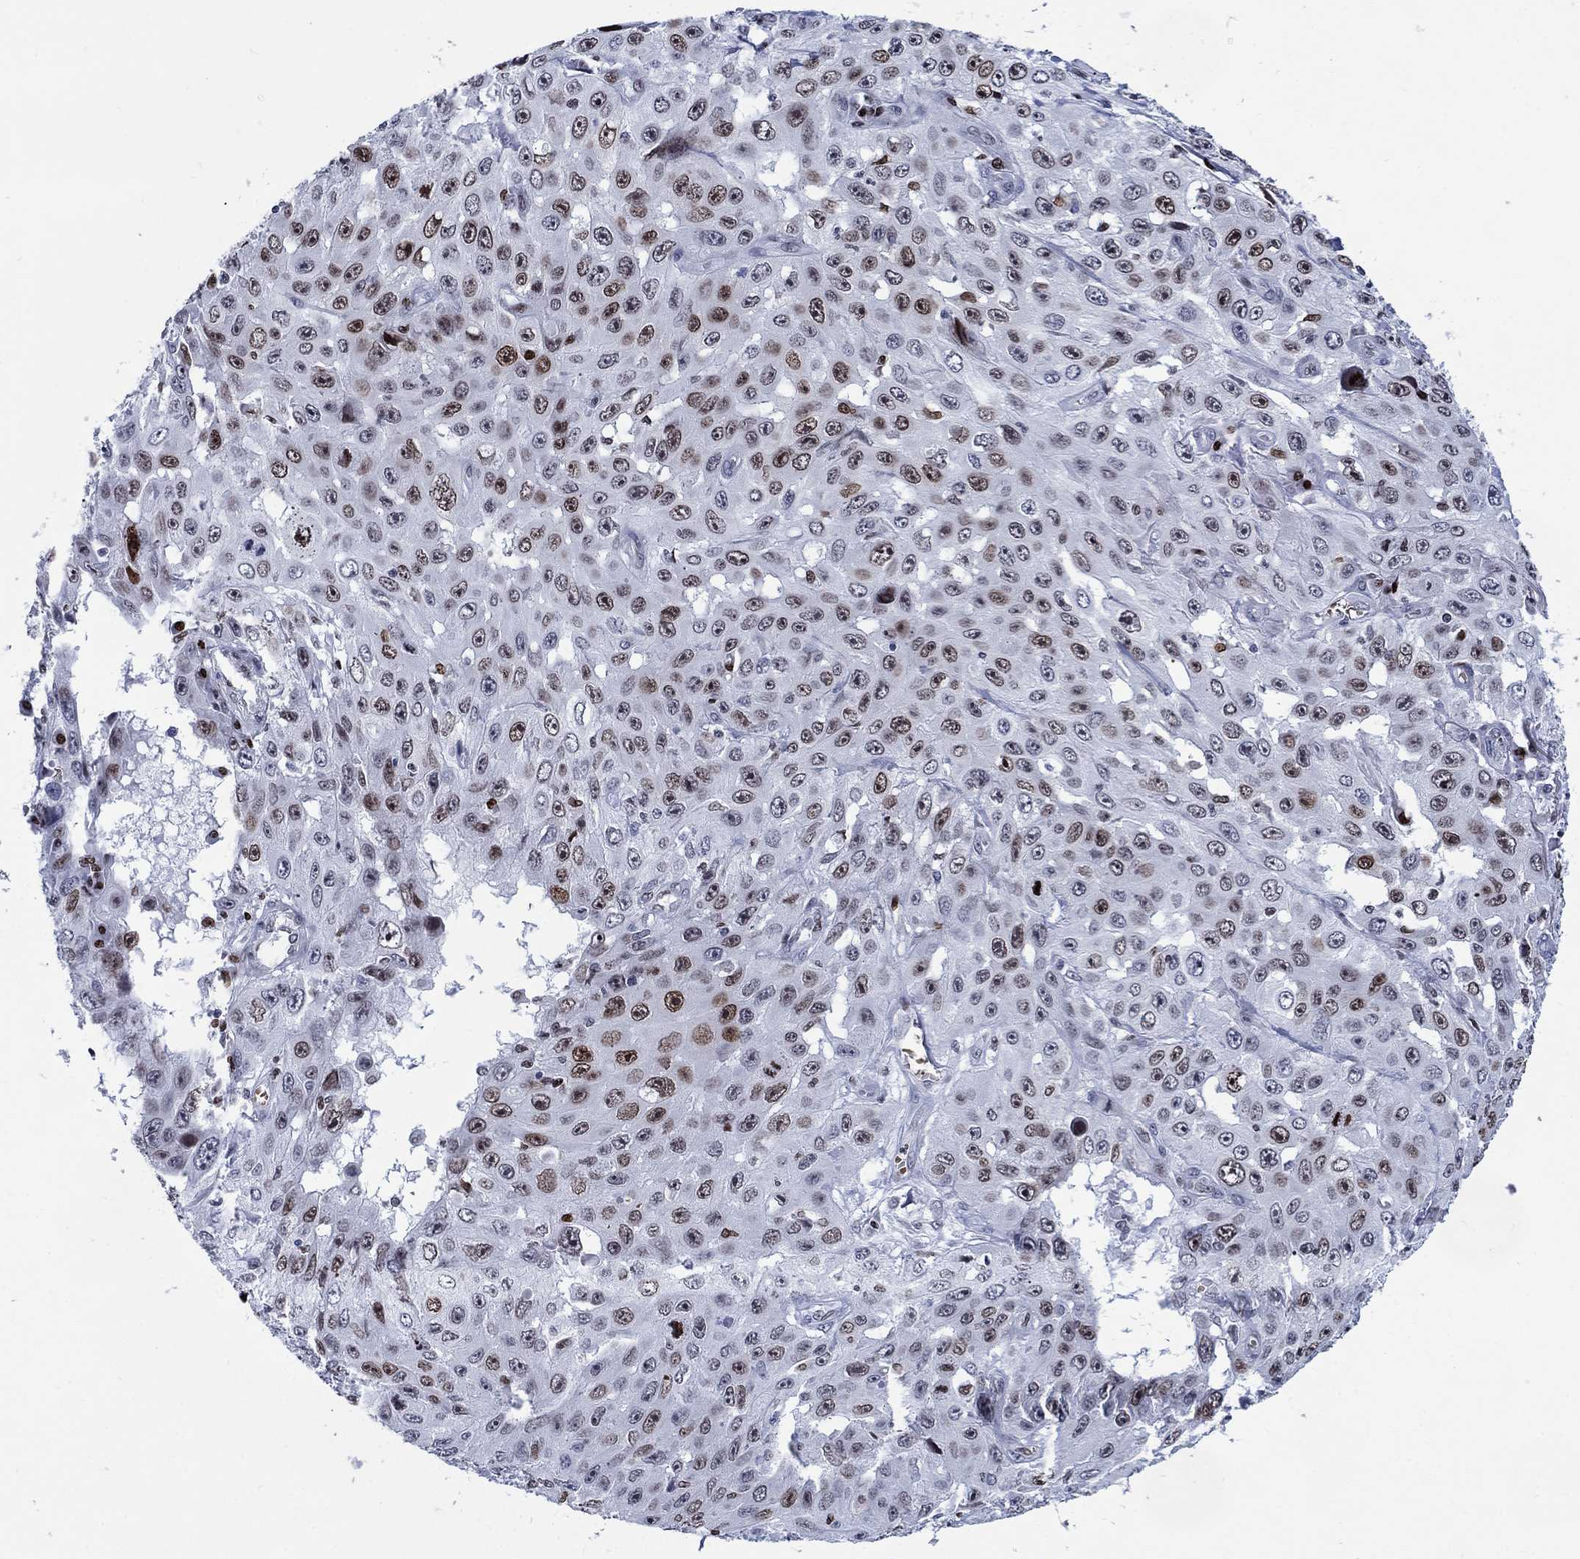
{"staining": {"intensity": "strong", "quantity": "<25%", "location": "nuclear"}, "tissue": "skin cancer", "cell_type": "Tumor cells", "image_type": "cancer", "snomed": [{"axis": "morphology", "description": "Squamous cell carcinoma, NOS"}, {"axis": "topography", "description": "Skin"}], "caption": "An immunohistochemistry (IHC) image of tumor tissue is shown. Protein staining in brown highlights strong nuclear positivity in skin cancer within tumor cells.", "gene": "HMGA1", "patient": {"sex": "male", "age": 82}}